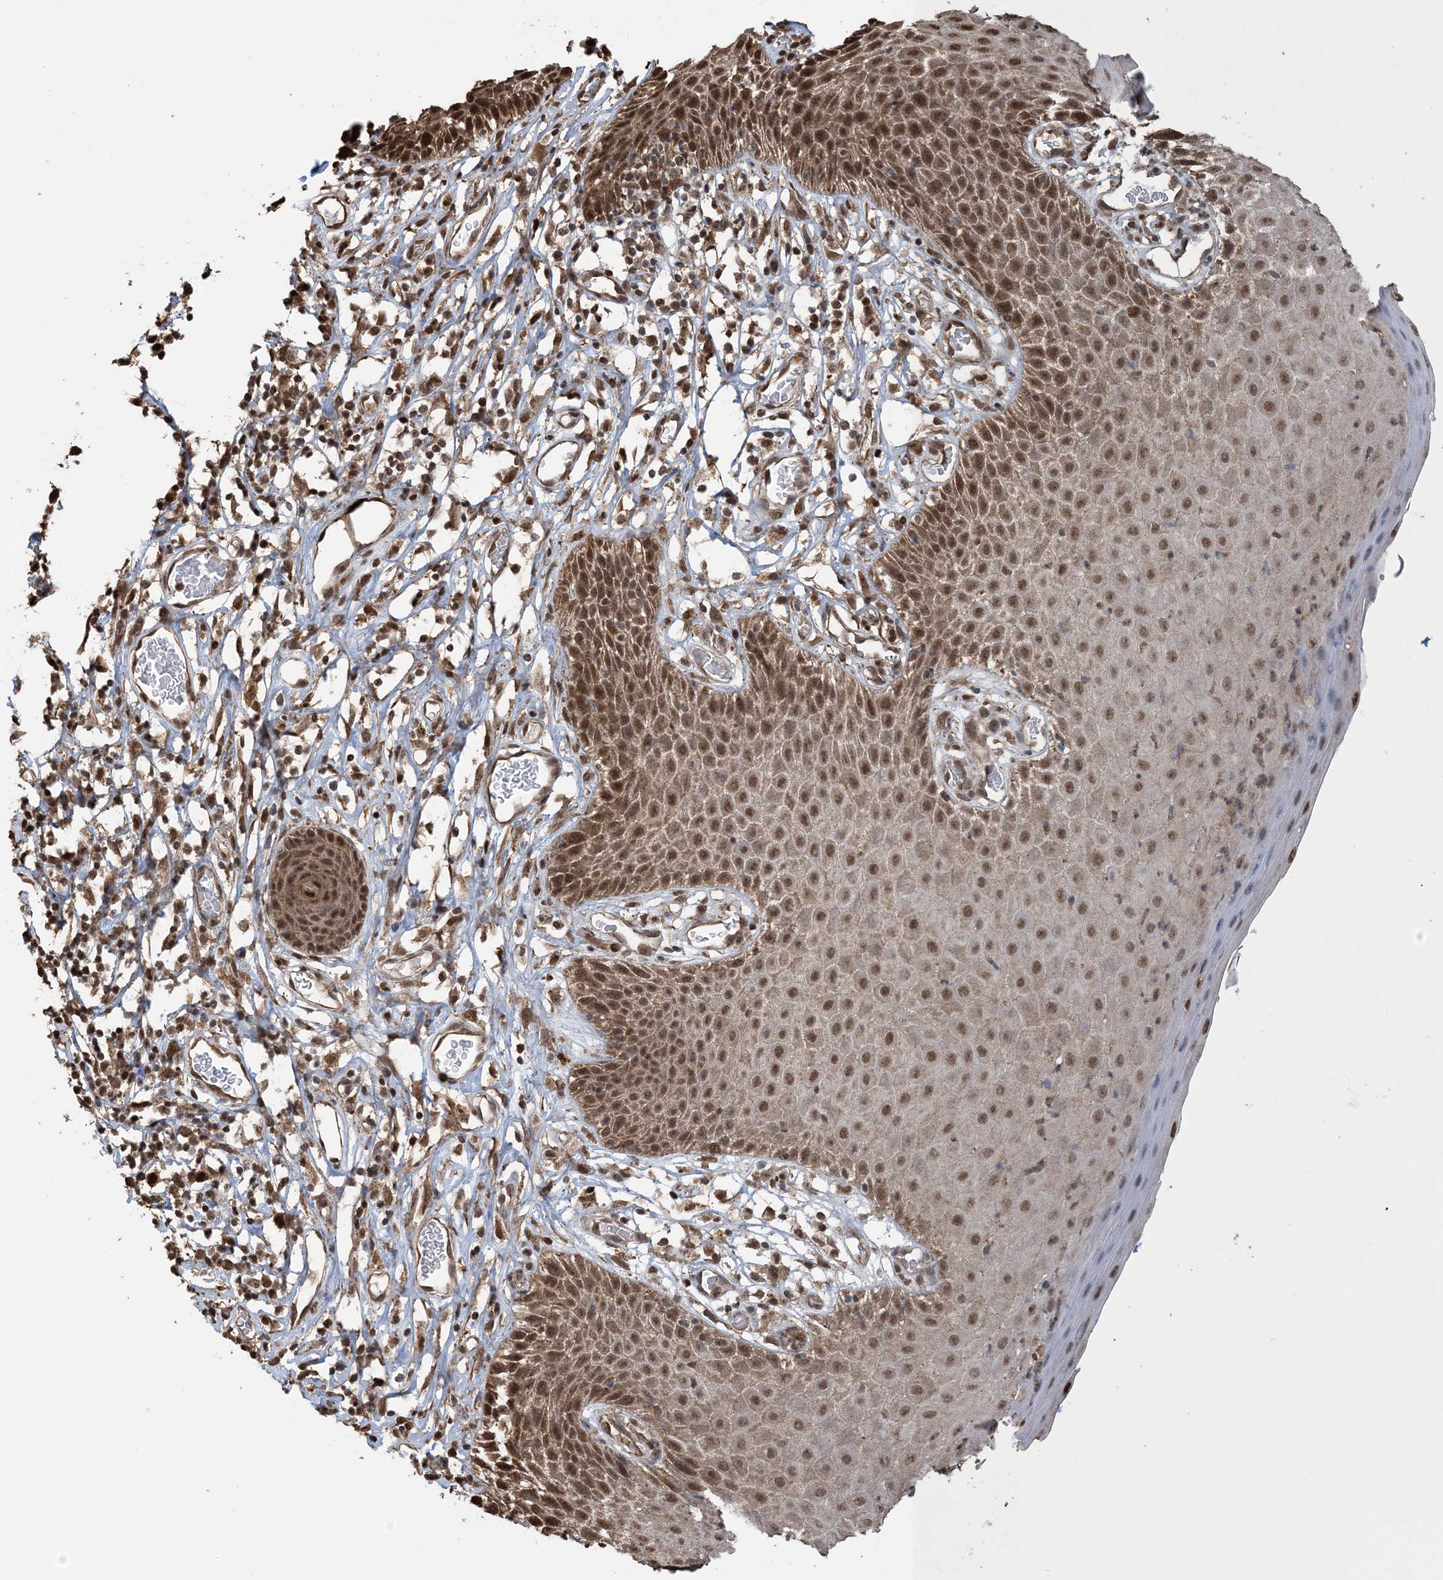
{"staining": {"intensity": "strong", "quantity": ">75%", "location": "cytoplasmic/membranous,nuclear"}, "tissue": "skin", "cell_type": "Epidermal cells", "image_type": "normal", "snomed": [{"axis": "morphology", "description": "Normal tissue, NOS"}, {"axis": "topography", "description": "Vulva"}], "caption": "Human skin stained for a protein (brown) shows strong cytoplasmic/membranous,nuclear positive staining in about >75% of epidermal cells.", "gene": "HSPA1A", "patient": {"sex": "female", "age": 68}}